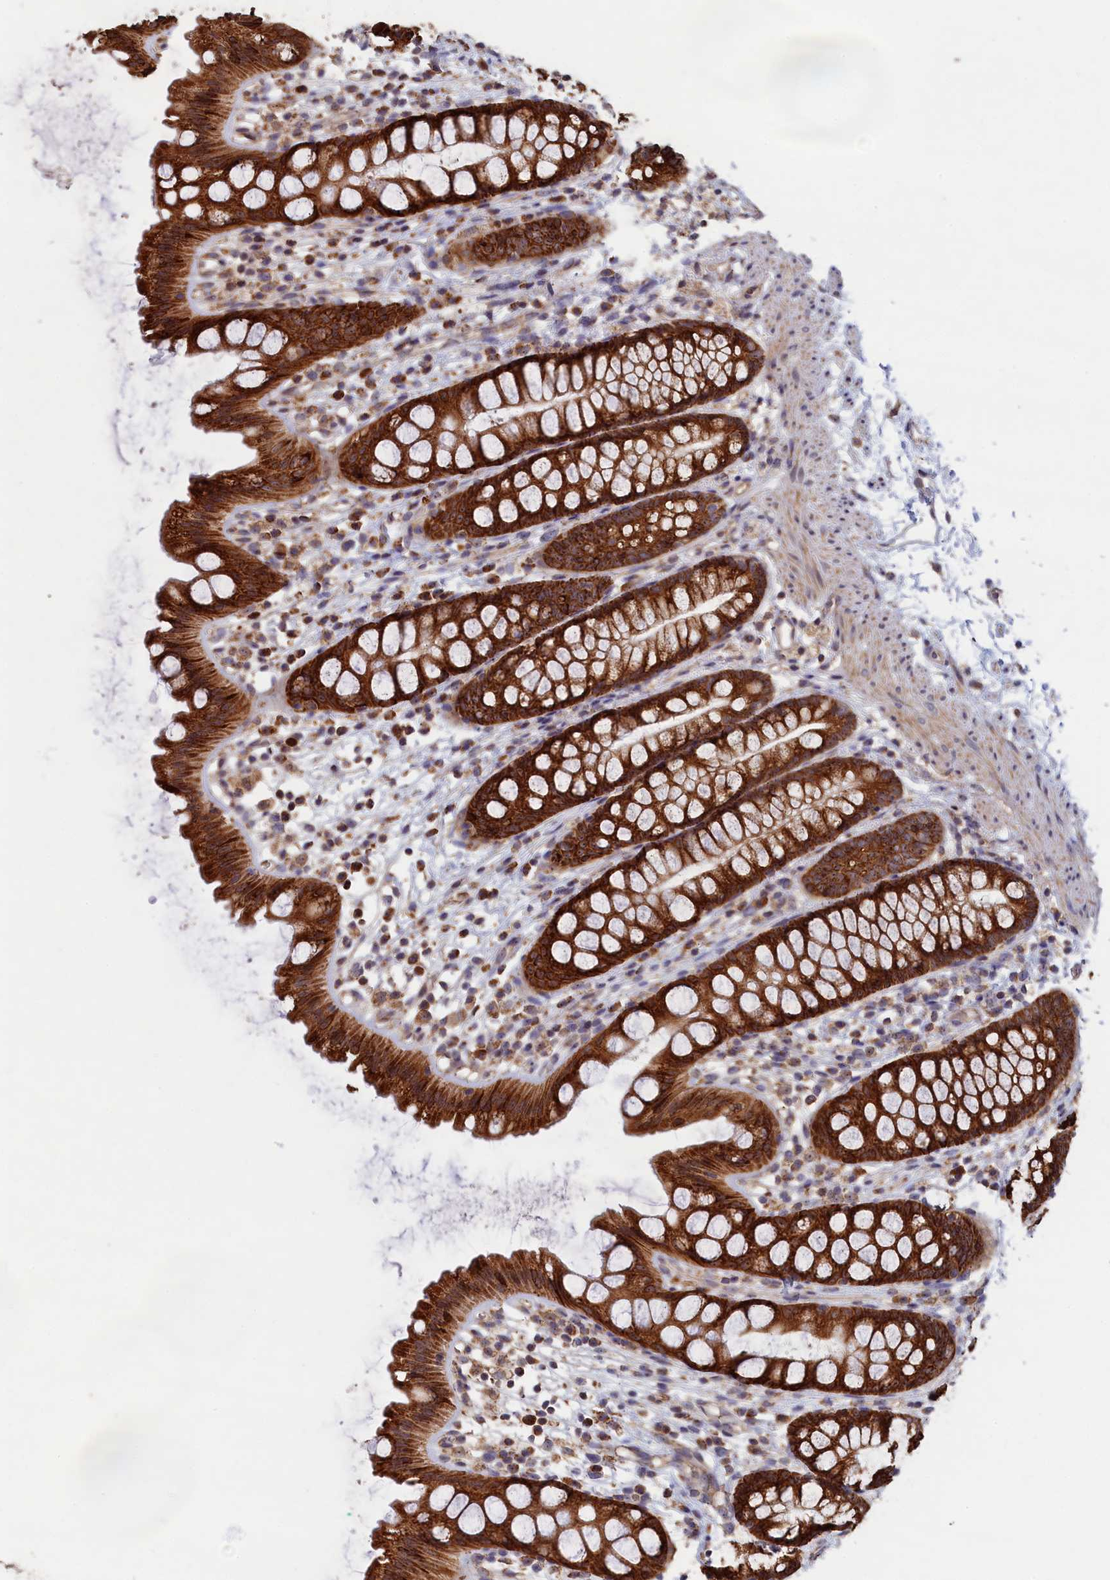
{"staining": {"intensity": "strong", "quantity": ">75%", "location": "cytoplasmic/membranous"}, "tissue": "rectum", "cell_type": "Glandular cells", "image_type": "normal", "snomed": [{"axis": "morphology", "description": "Normal tissue, NOS"}, {"axis": "topography", "description": "Rectum"}], "caption": "The photomicrograph displays immunohistochemical staining of normal rectum. There is strong cytoplasmic/membranous expression is seen in approximately >75% of glandular cells. (DAB (3,3'-diaminobenzidine) IHC, brown staining for protein, blue staining for nuclei).", "gene": "ENSG00000269825", "patient": {"sex": "female", "age": 65}}